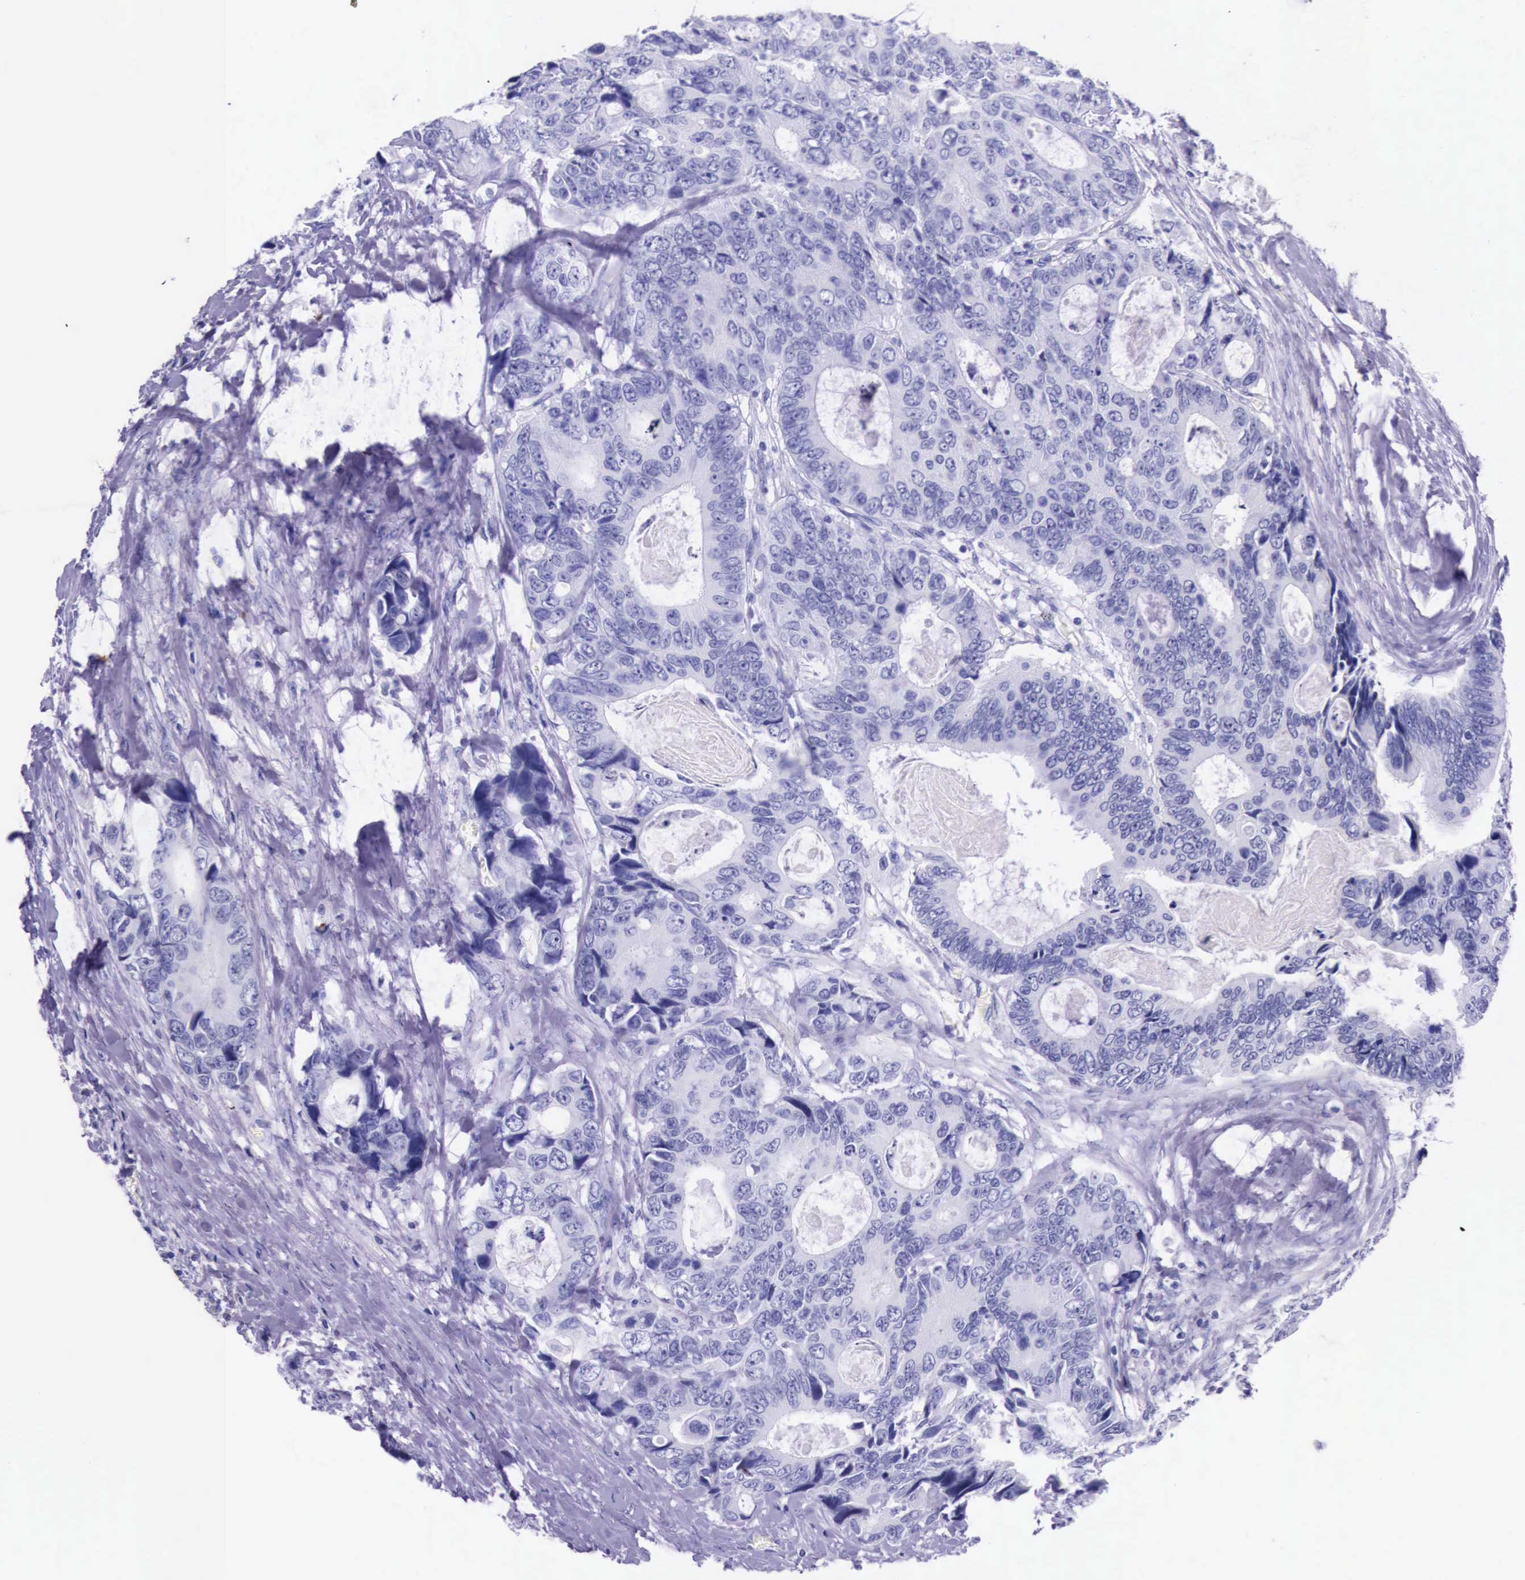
{"staining": {"intensity": "negative", "quantity": "none", "location": "none"}, "tissue": "colorectal cancer", "cell_type": "Tumor cells", "image_type": "cancer", "snomed": [{"axis": "morphology", "description": "Adenocarcinoma, NOS"}, {"axis": "topography", "description": "Rectum"}], "caption": "IHC of human colorectal adenocarcinoma displays no expression in tumor cells.", "gene": "ESR1", "patient": {"sex": "female", "age": 67}}